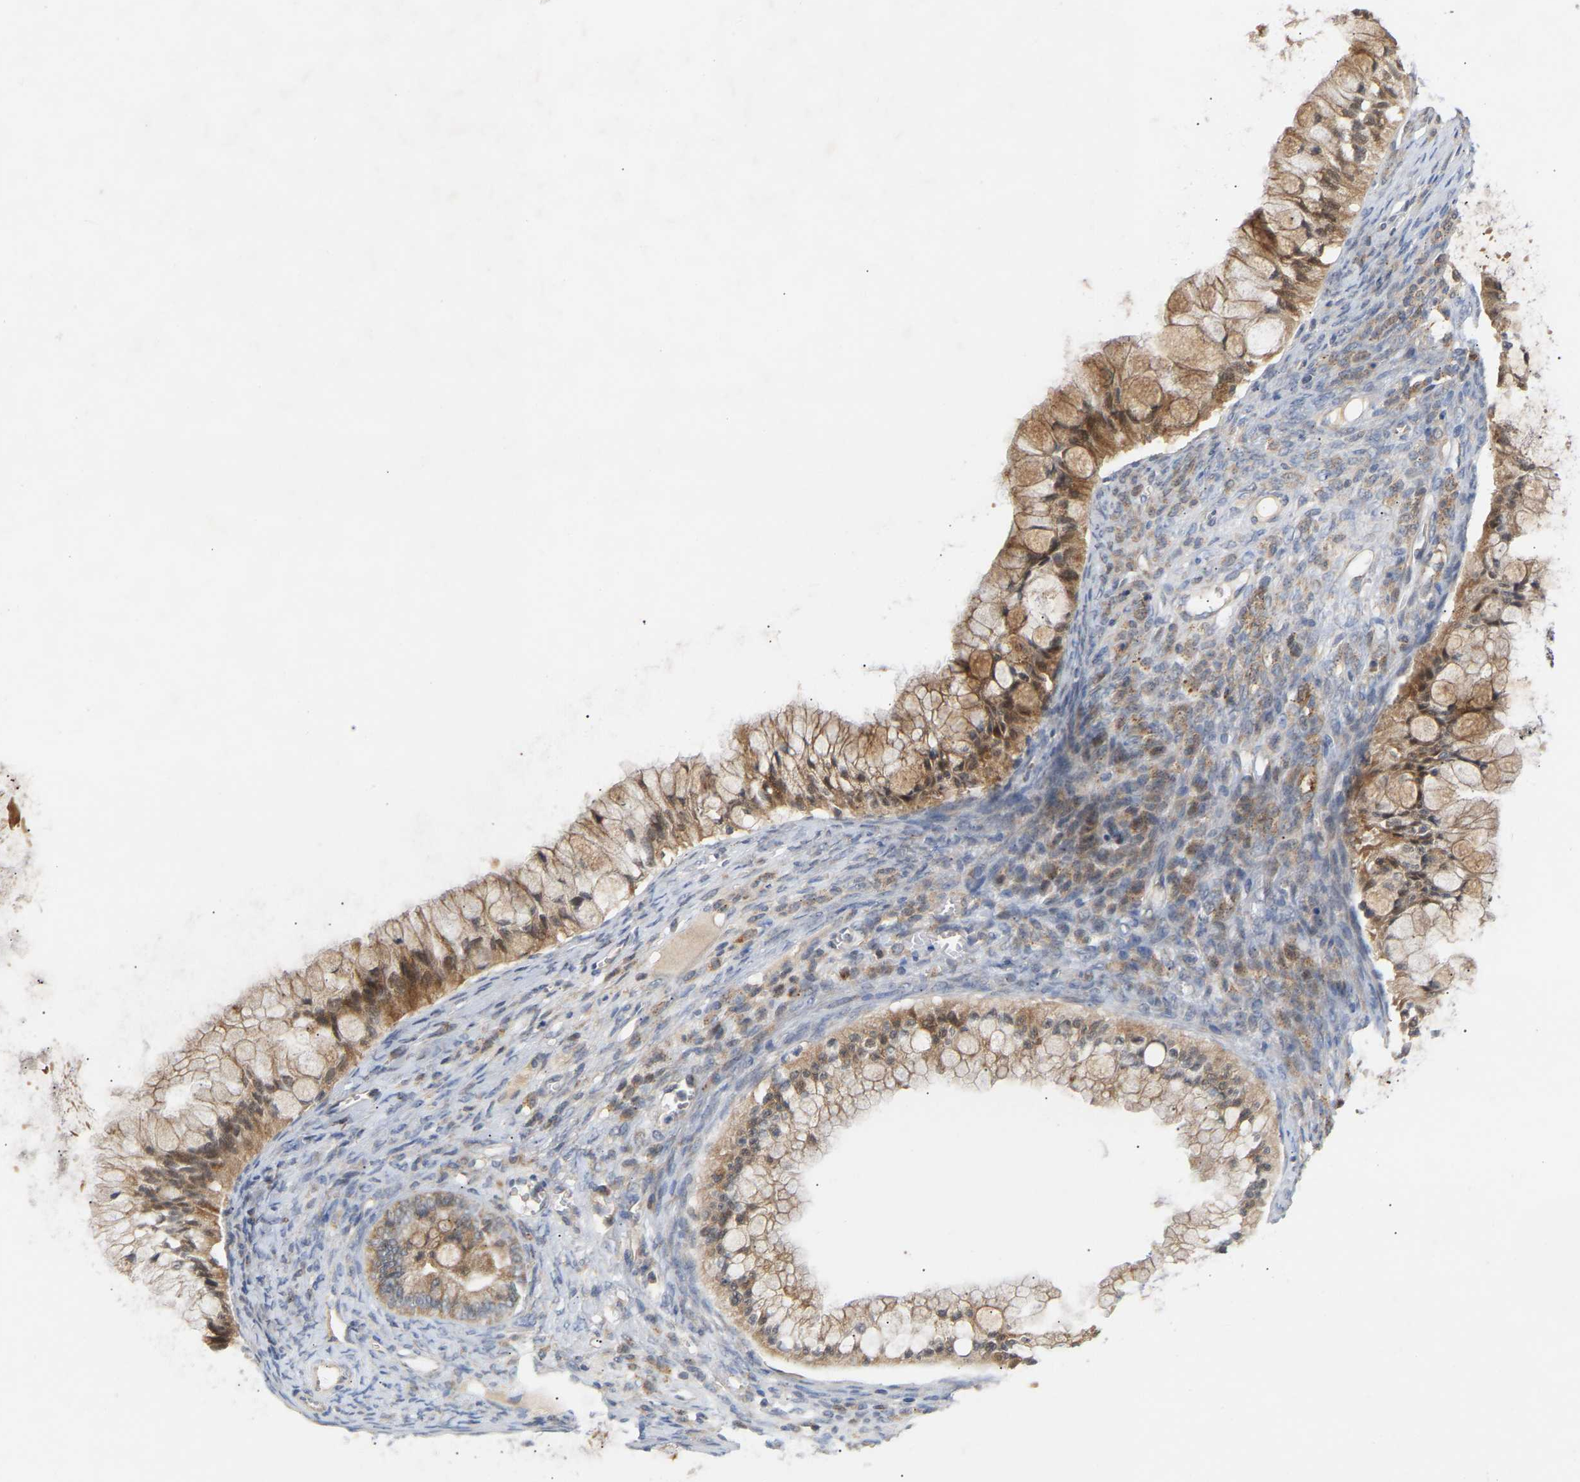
{"staining": {"intensity": "moderate", "quantity": ">75%", "location": "cytoplasmic/membranous,nuclear"}, "tissue": "ovarian cancer", "cell_type": "Tumor cells", "image_type": "cancer", "snomed": [{"axis": "morphology", "description": "Cystadenocarcinoma, mucinous, NOS"}, {"axis": "topography", "description": "Ovary"}], "caption": "Ovarian mucinous cystadenocarcinoma tissue demonstrates moderate cytoplasmic/membranous and nuclear expression in approximately >75% of tumor cells, visualized by immunohistochemistry.", "gene": "TPMT", "patient": {"sex": "female", "age": 57}}